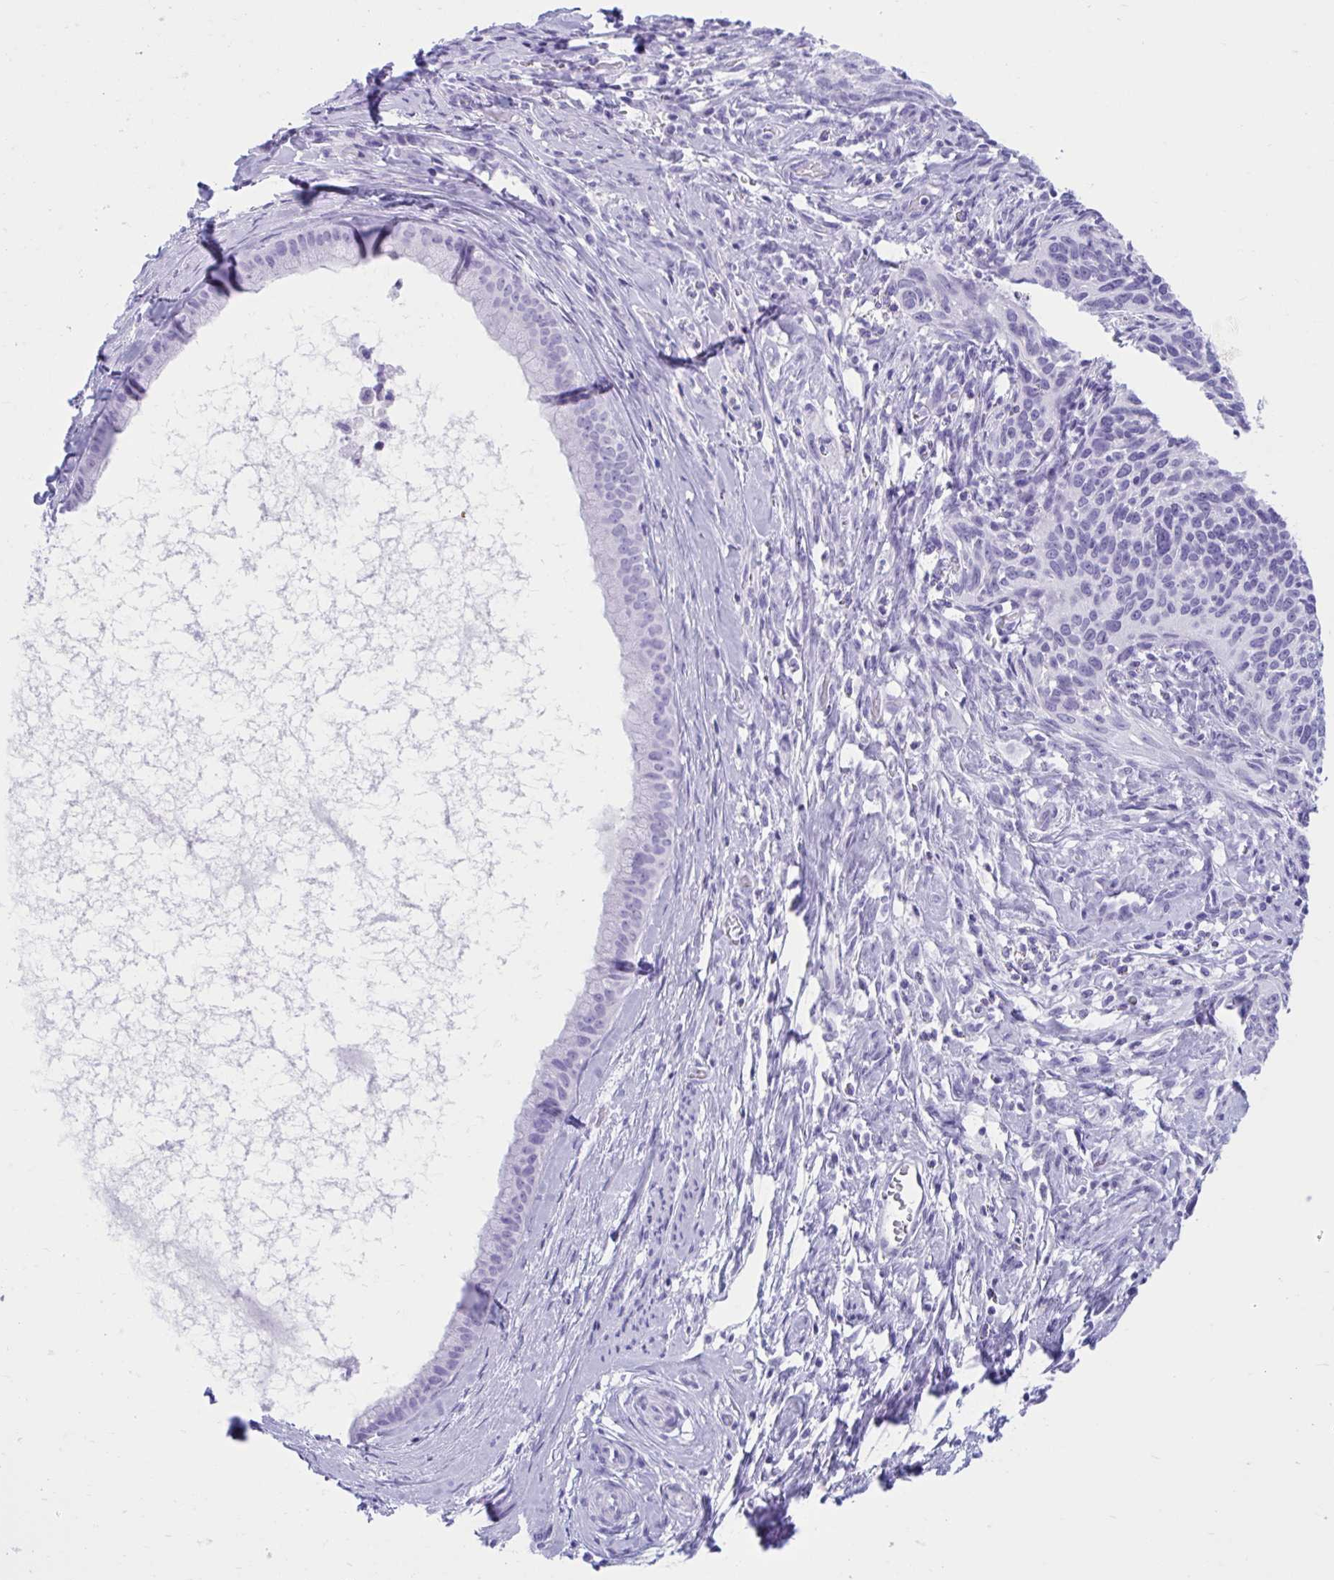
{"staining": {"intensity": "negative", "quantity": "none", "location": "none"}, "tissue": "cervical cancer", "cell_type": "Tumor cells", "image_type": "cancer", "snomed": [{"axis": "morphology", "description": "Squamous cell carcinoma, NOS"}, {"axis": "topography", "description": "Cervix"}], "caption": "Immunohistochemistry photomicrograph of neoplastic tissue: cervical squamous cell carcinoma stained with DAB displays no significant protein positivity in tumor cells.", "gene": "TMEM35A", "patient": {"sex": "female", "age": 51}}